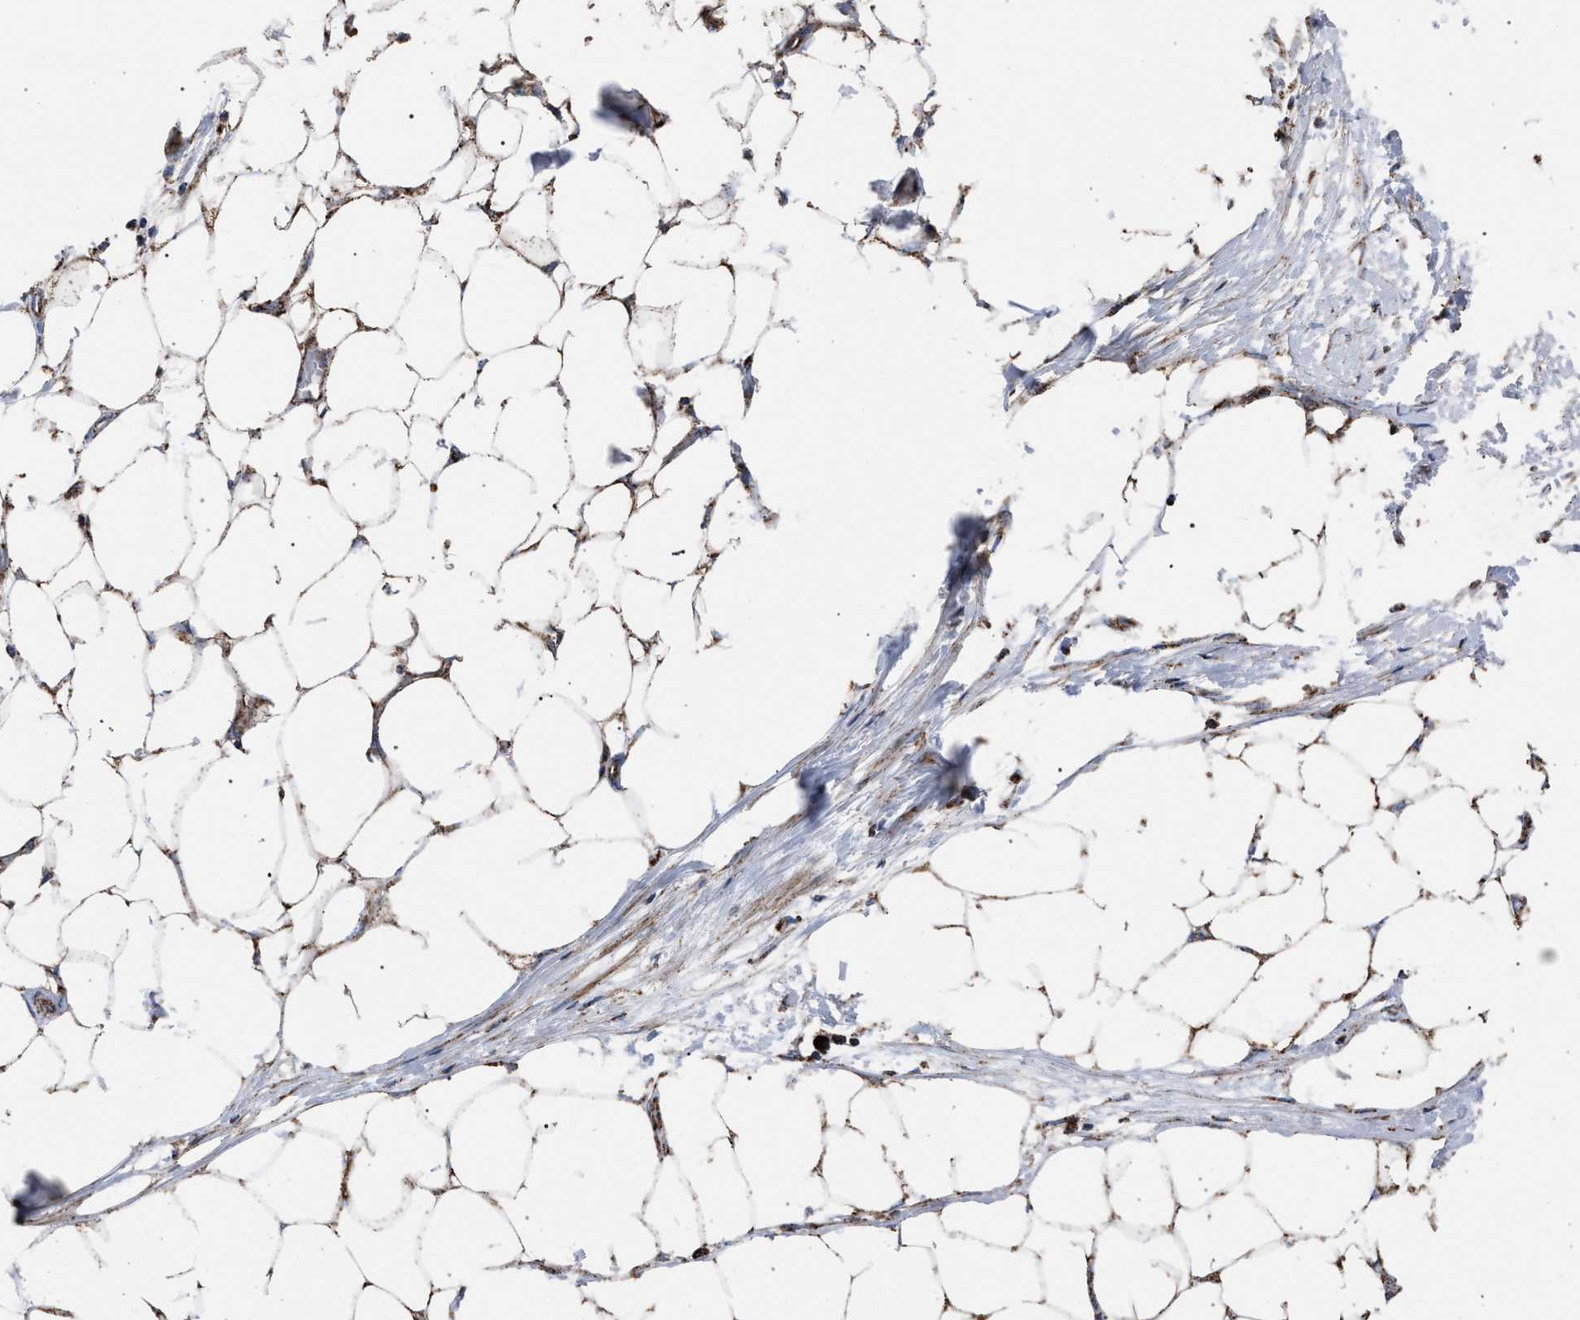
{"staining": {"intensity": "moderate", "quantity": ">75%", "location": "cytoplasmic/membranous"}, "tissue": "adipose tissue", "cell_type": "Adipocytes", "image_type": "normal", "snomed": [{"axis": "morphology", "description": "Normal tissue, NOS"}, {"axis": "morphology", "description": "Adenocarcinoma, NOS"}, {"axis": "topography", "description": "Colon"}, {"axis": "topography", "description": "Peripheral nerve tissue"}], "caption": "This is a photomicrograph of IHC staining of unremarkable adipose tissue, which shows moderate staining in the cytoplasmic/membranous of adipocytes.", "gene": "VPS13A", "patient": {"sex": "male", "age": 14}}